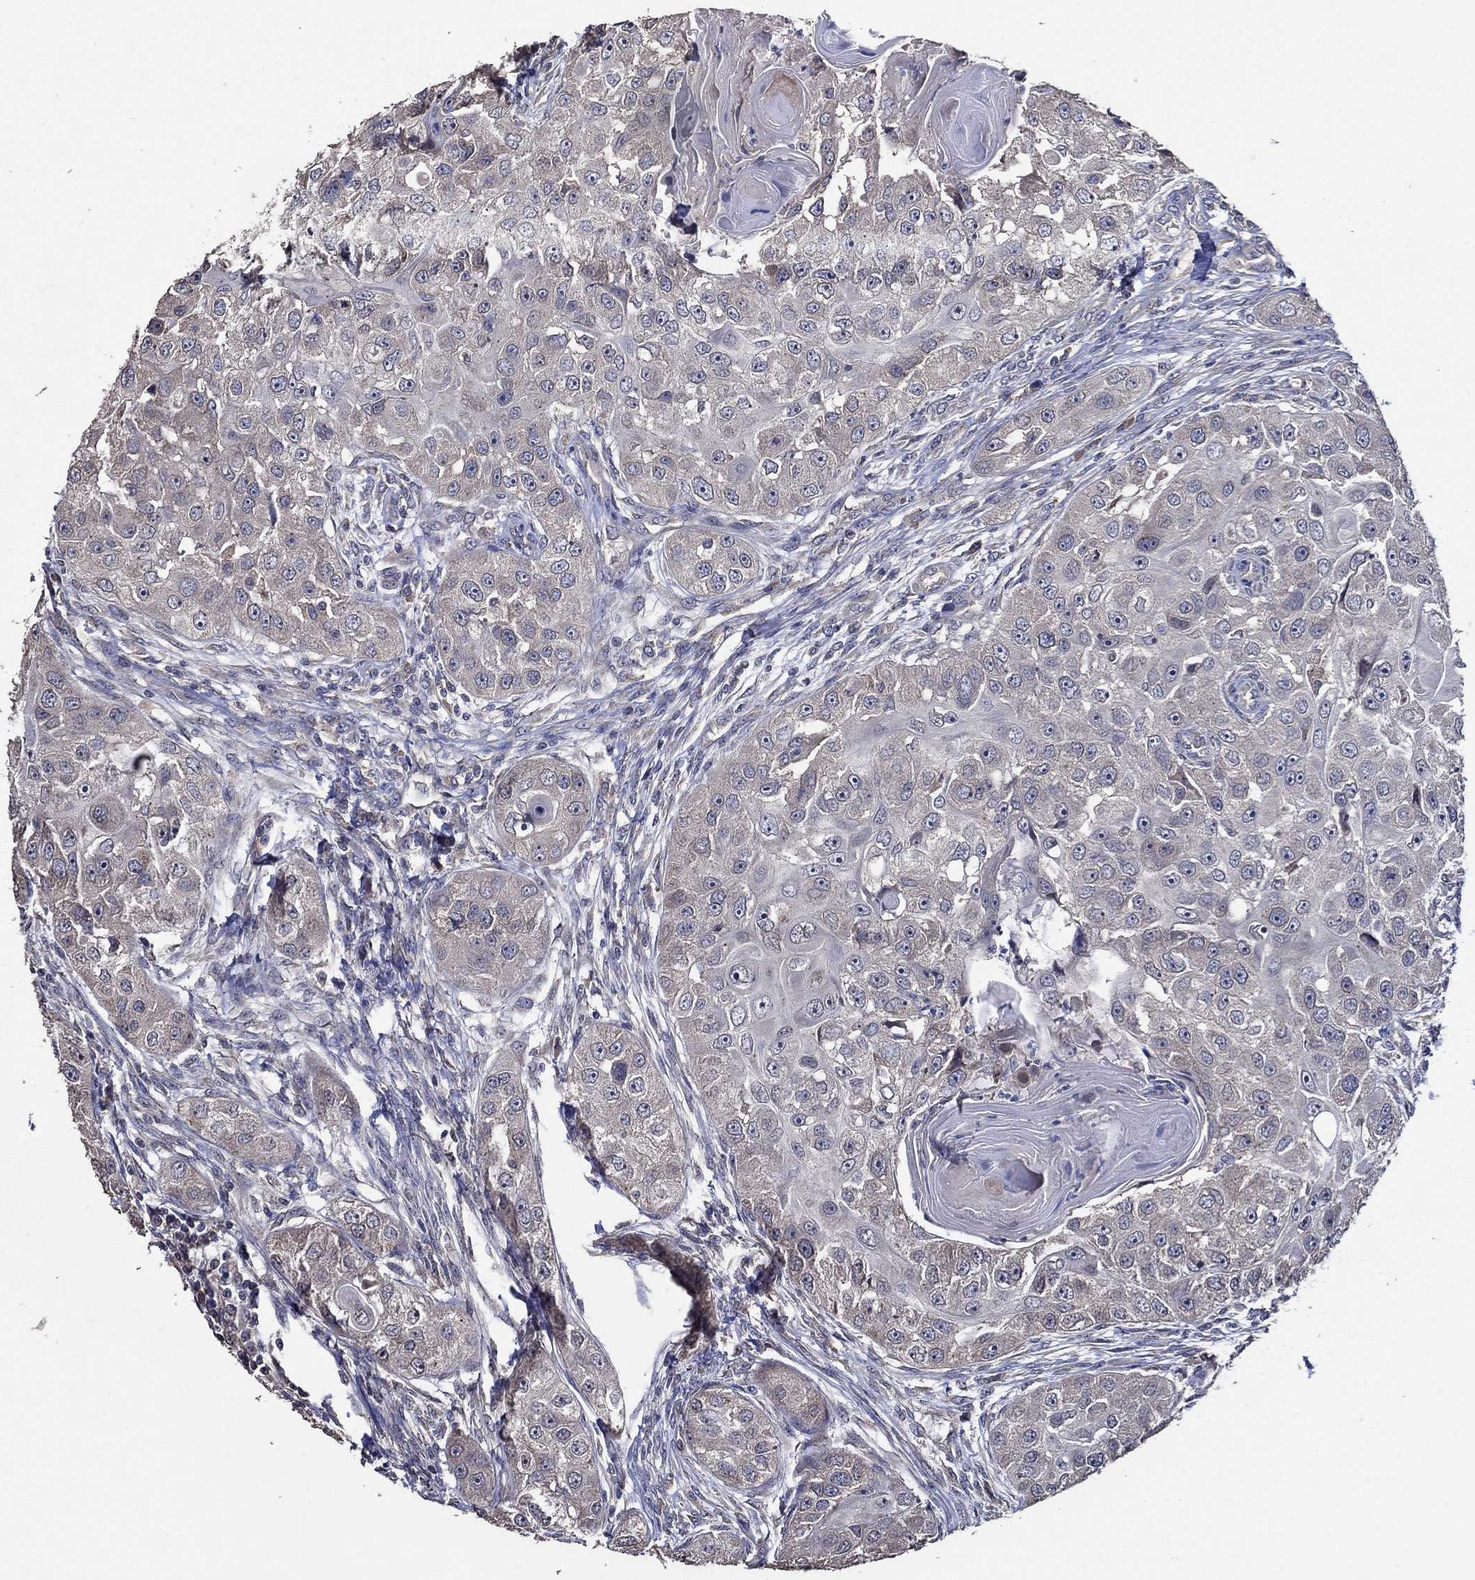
{"staining": {"intensity": "weak", "quantity": "<25%", "location": "cytoplasmic/membranous"}, "tissue": "head and neck cancer", "cell_type": "Tumor cells", "image_type": "cancer", "snomed": [{"axis": "morphology", "description": "Squamous cell carcinoma, NOS"}, {"axis": "topography", "description": "Head-Neck"}], "caption": "Protein analysis of squamous cell carcinoma (head and neck) shows no significant positivity in tumor cells. The staining is performed using DAB brown chromogen with nuclei counter-stained in using hematoxylin.", "gene": "HAP1", "patient": {"sex": "male", "age": 51}}